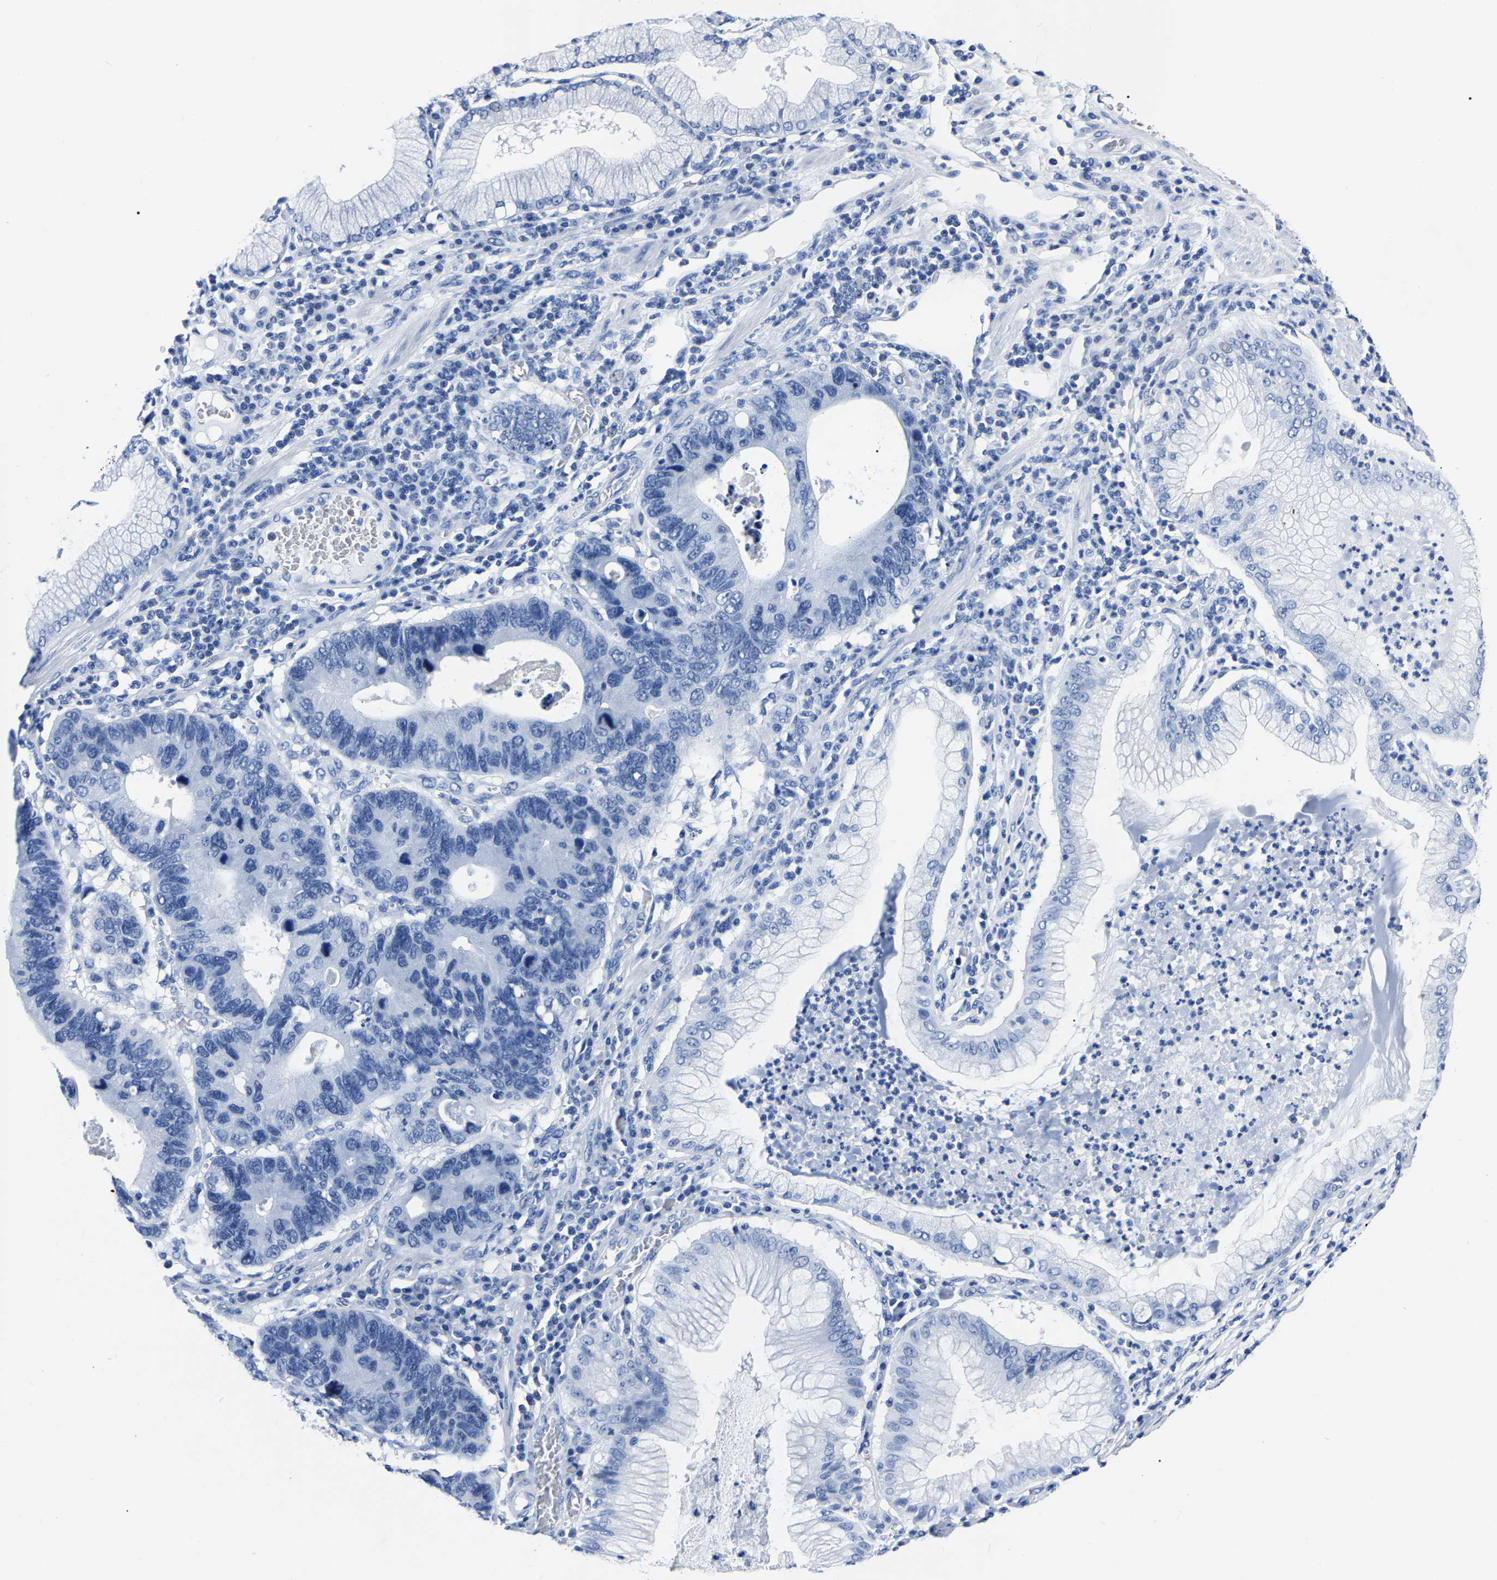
{"staining": {"intensity": "negative", "quantity": "none", "location": "none"}, "tissue": "stomach cancer", "cell_type": "Tumor cells", "image_type": "cancer", "snomed": [{"axis": "morphology", "description": "Adenocarcinoma, NOS"}, {"axis": "topography", "description": "Stomach"}], "caption": "Micrograph shows no protein staining in tumor cells of adenocarcinoma (stomach) tissue.", "gene": "IMPG2", "patient": {"sex": "male", "age": 59}}